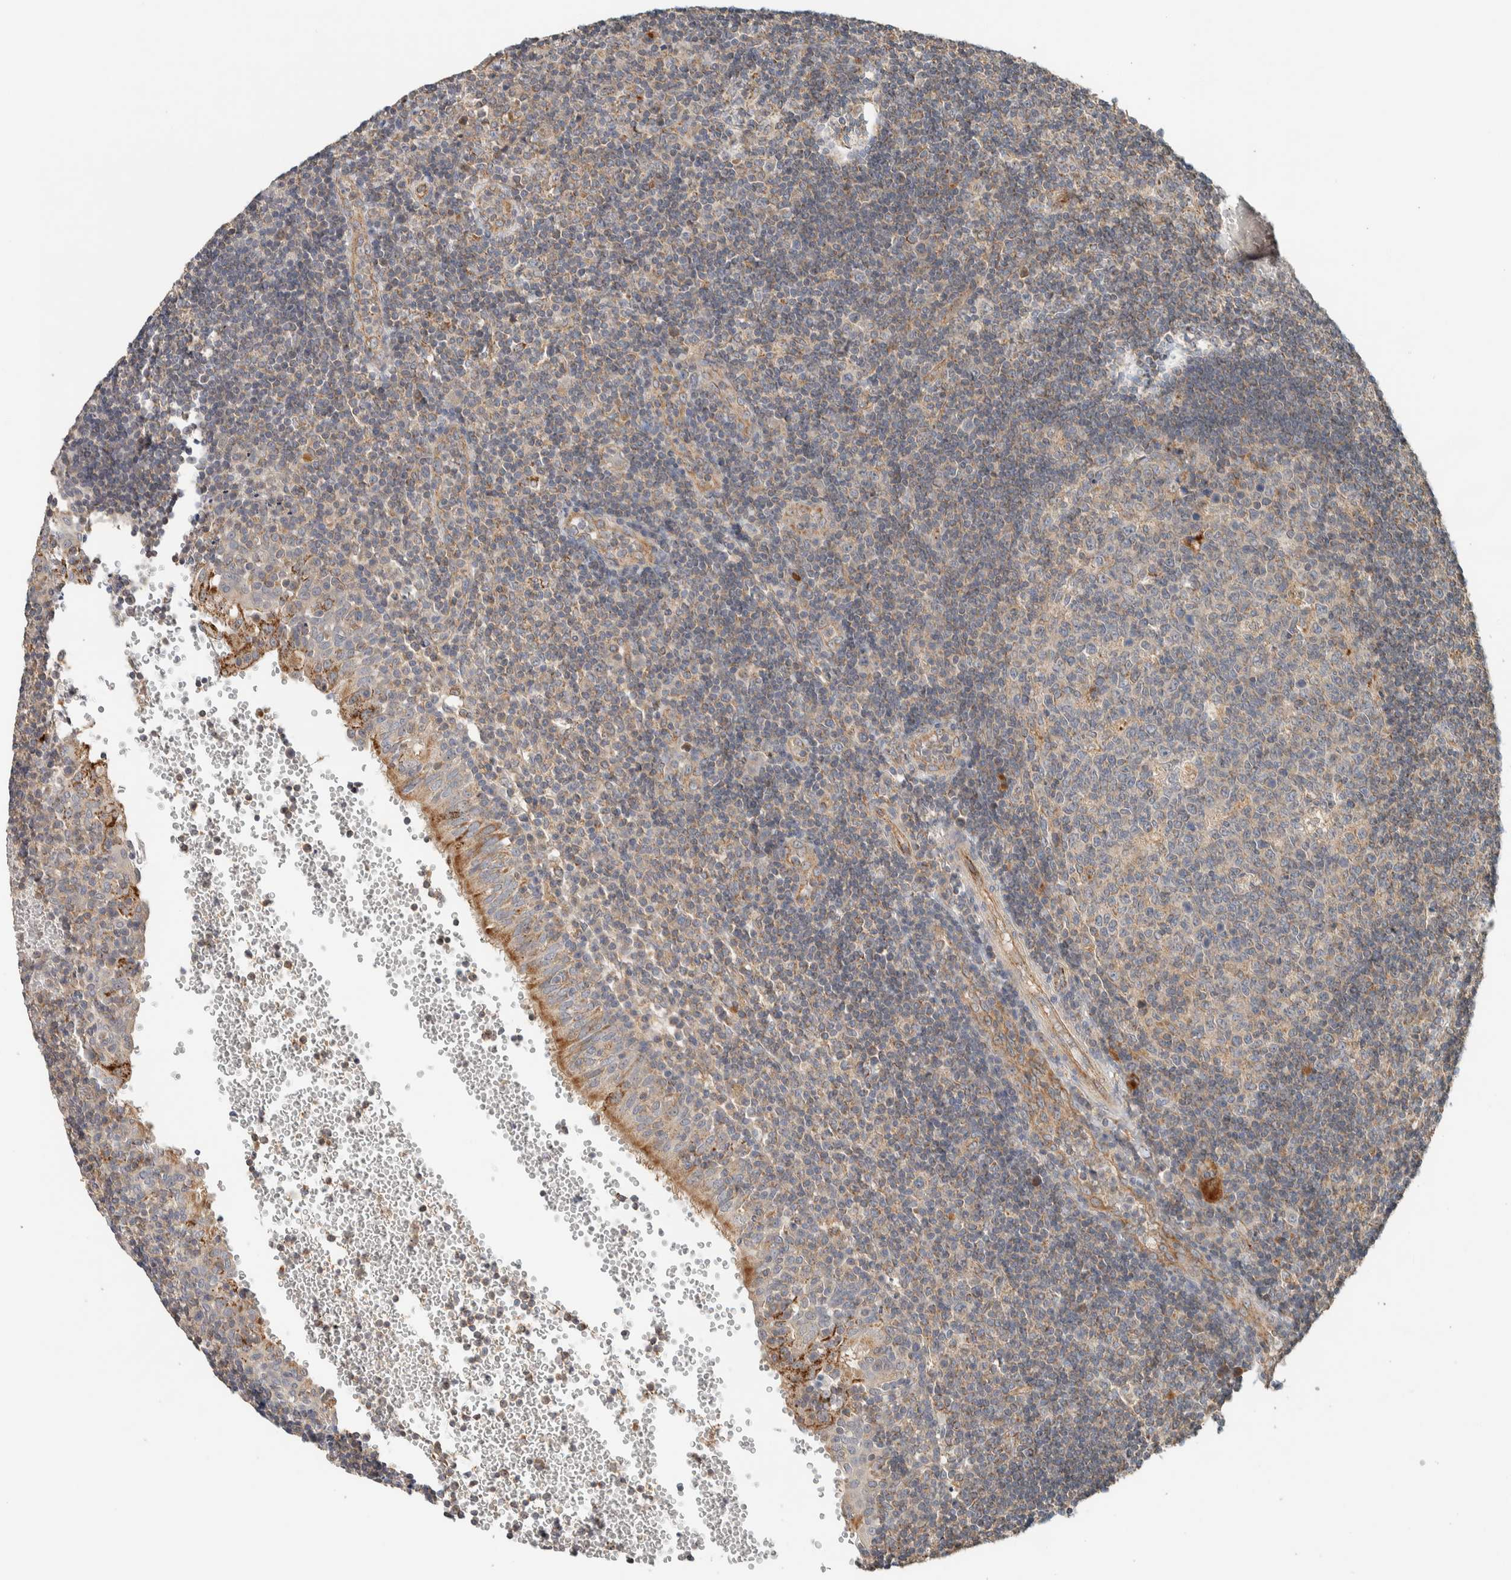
{"staining": {"intensity": "weak", "quantity": "<25%", "location": "cytoplasmic/membranous"}, "tissue": "tonsil", "cell_type": "Germinal center cells", "image_type": "normal", "snomed": [{"axis": "morphology", "description": "Normal tissue, NOS"}, {"axis": "topography", "description": "Tonsil"}], "caption": "IHC of unremarkable human tonsil displays no positivity in germinal center cells. The staining is performed using DAB (3,3'-diaminobenzidine) brown chromogen with nuclei counter-stained in using hematoxylin.", "gene": "PDE7B", "patient": {"sex": "female", "age": 40}}